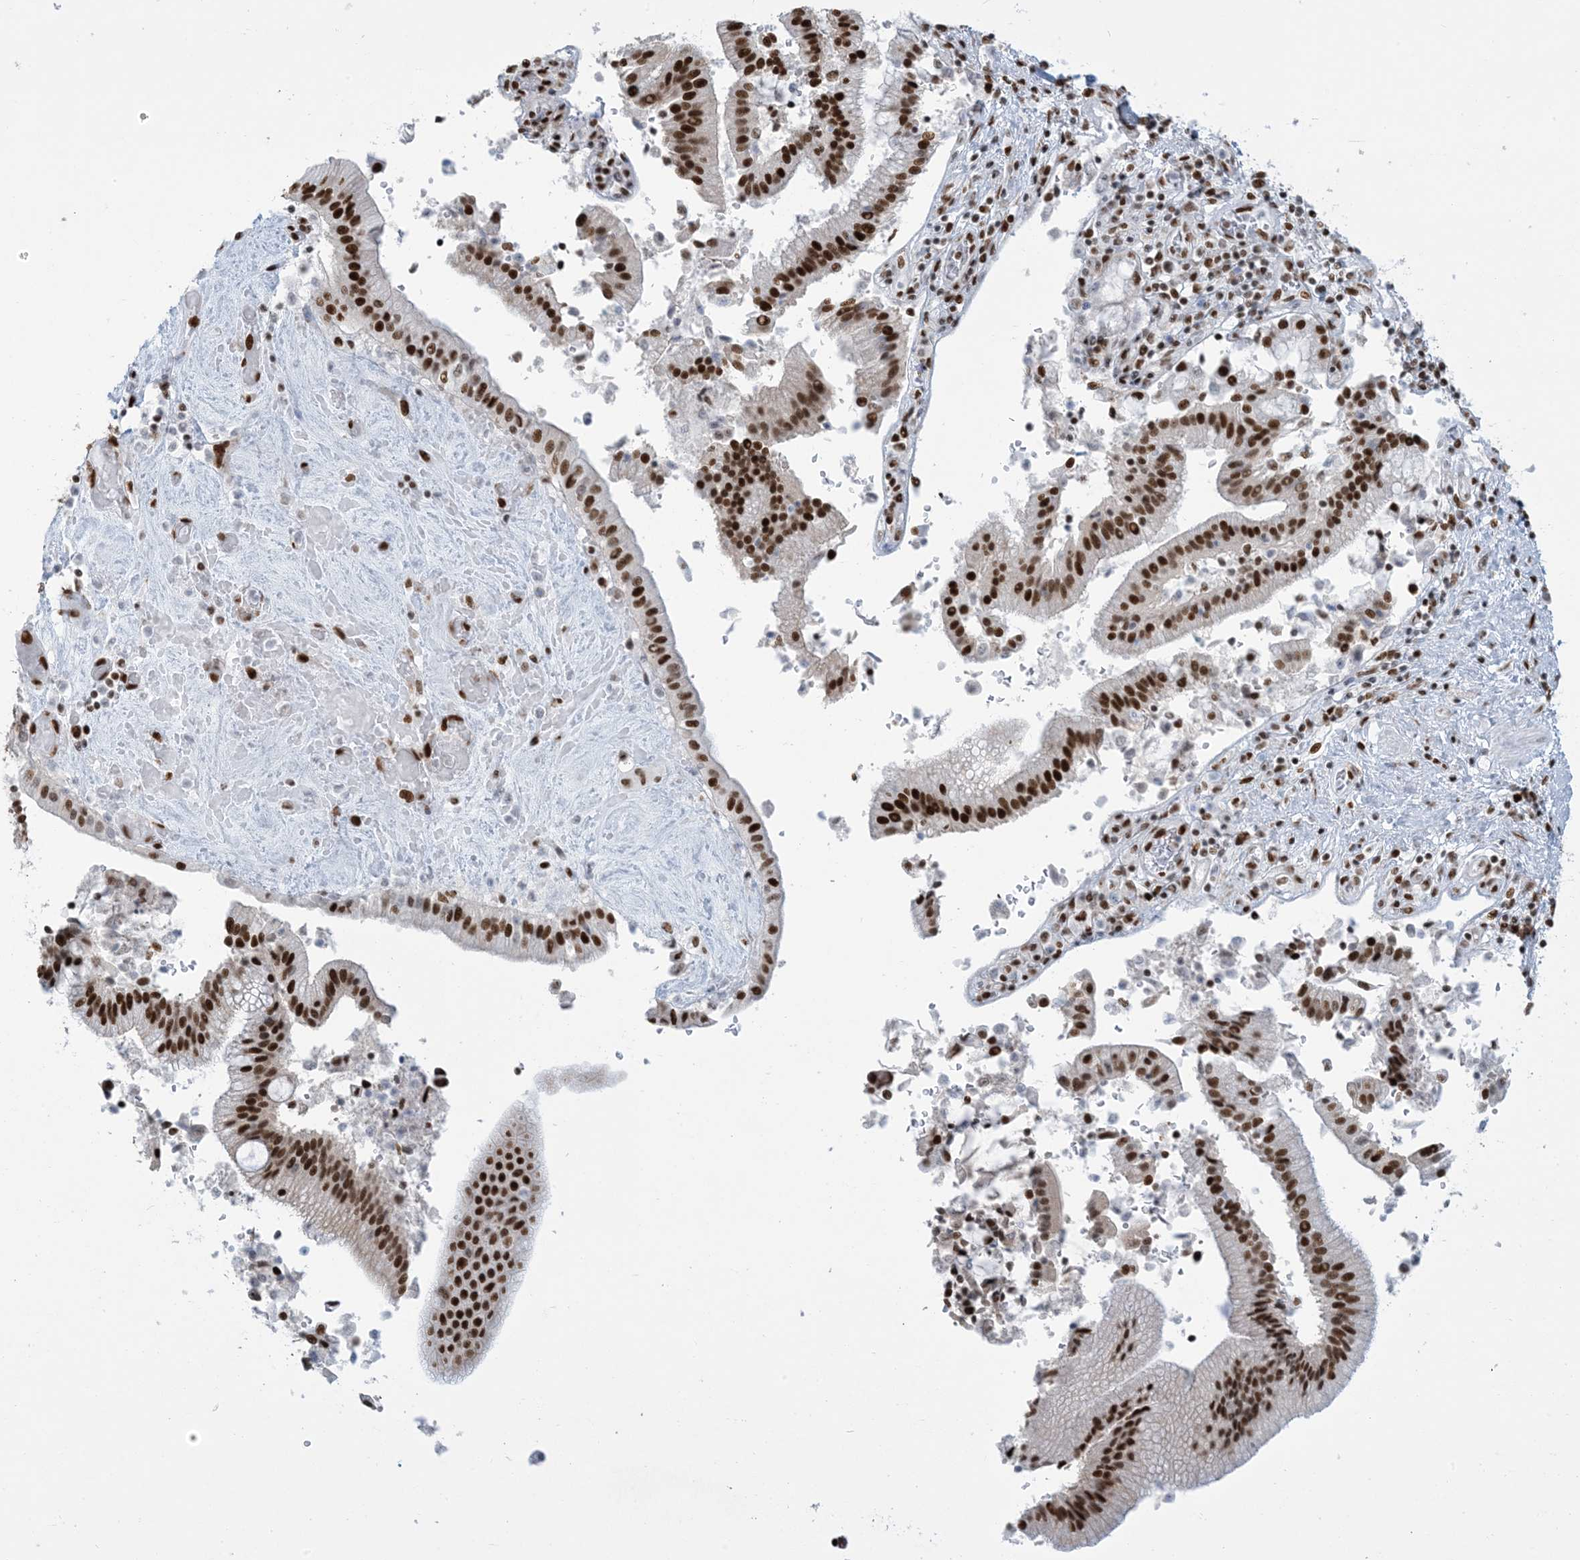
{"staining": {"intensity": "strong", "quantity": ">75%", "location": "nuclear"}, "tissue": "pancreatic cancer", "cell_type": "Tumor cells", "image_type": "cancer", "snomed": [{"axis": "morphology", "description": "Adenocarcinoma, NOS"}, {"axis": "topography", "description": "Pancreas"}], "caption": "The immunohistochemical stain shows strong nuclear positivity in tumor cells of pancreatic cancer tissue.", "gene": "STAG1", "patient": {"sex": "male", "age": 46}}